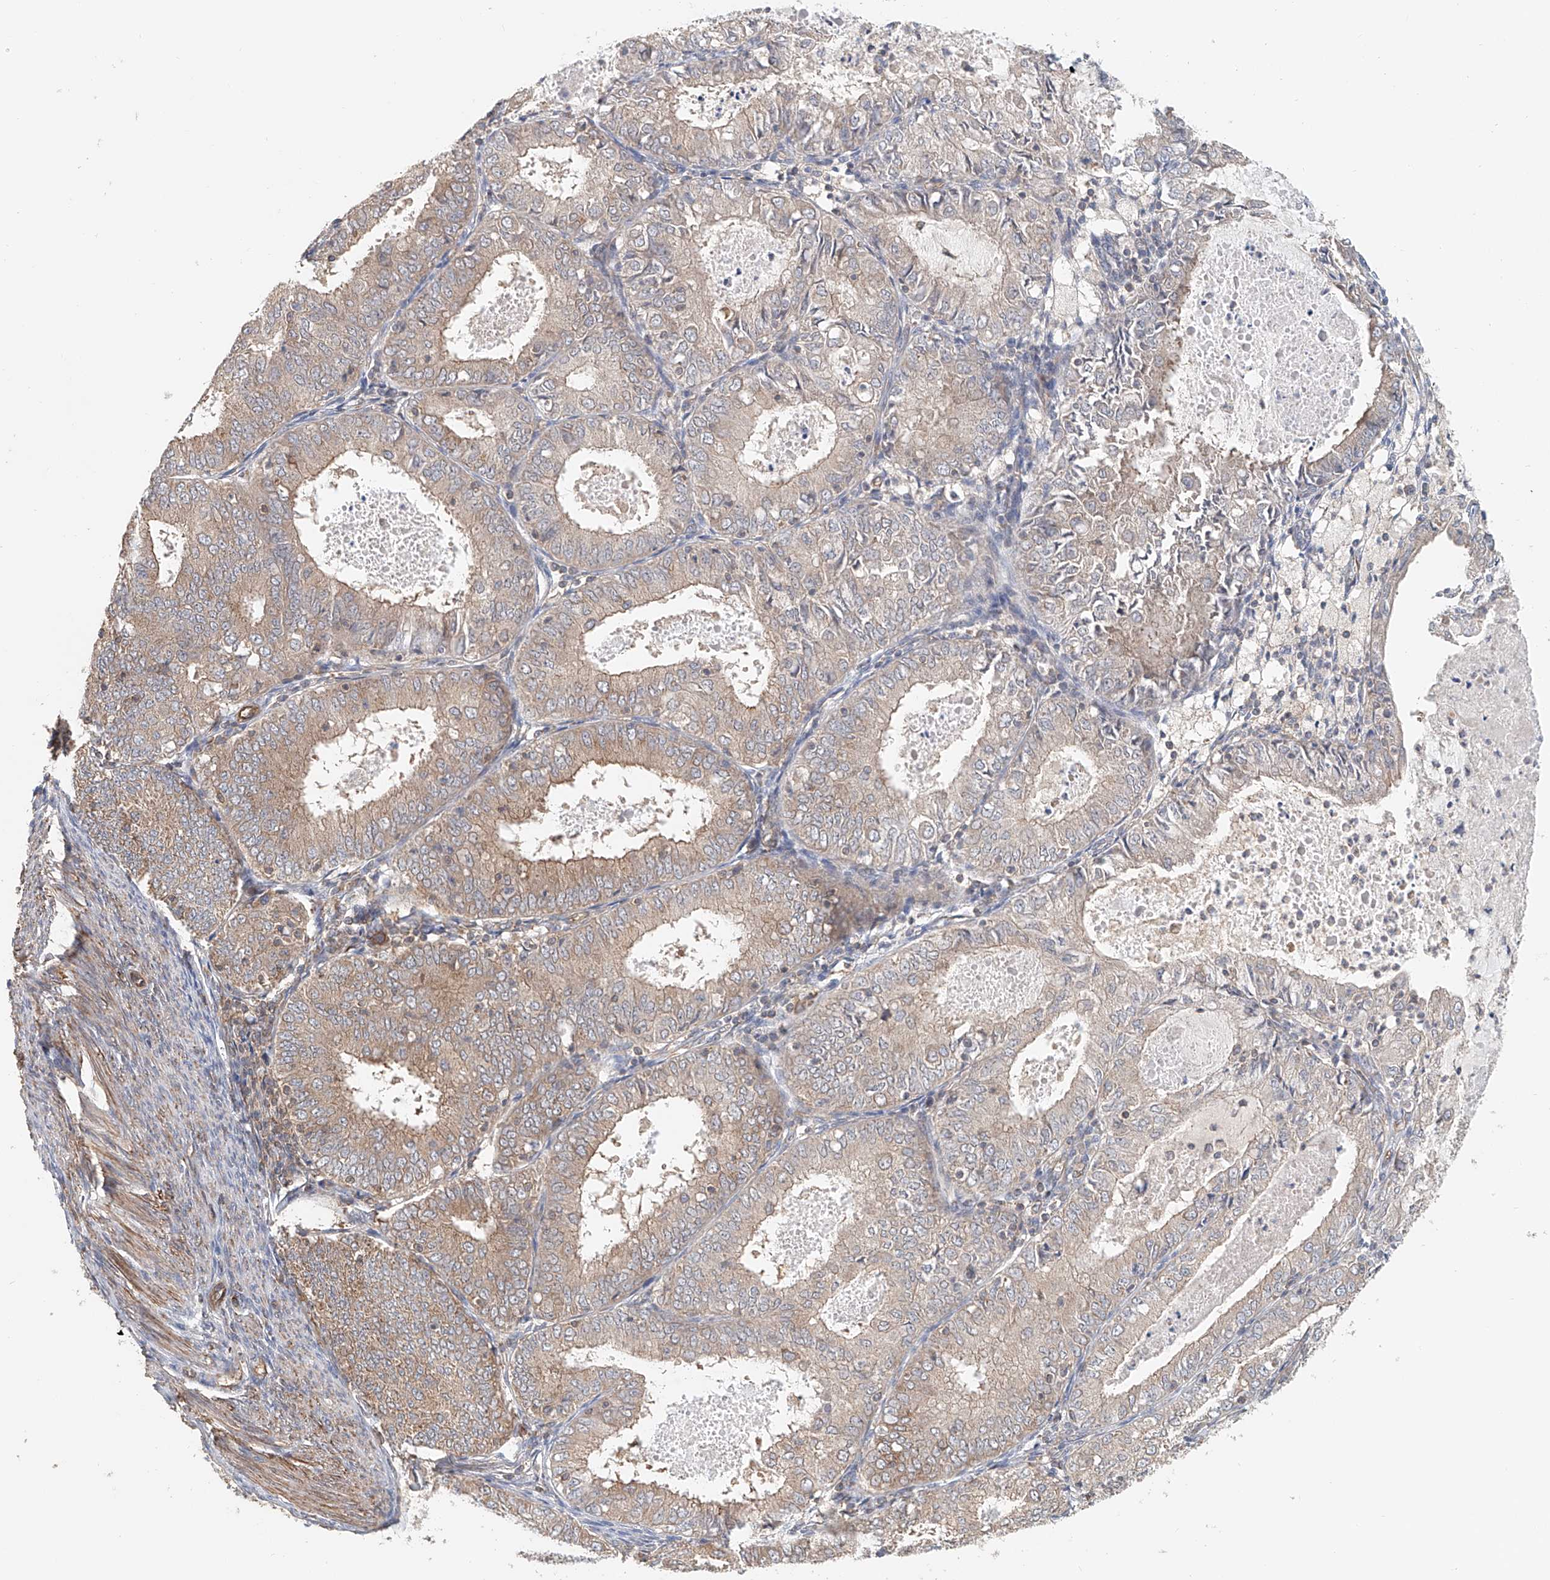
{"staining": {"intensity": "weak", "quantity": "25%-75%", "location": "cytoplasmic/membranous"}, "tissue": "endometrial cancer", "cell_type": "Tumor cells", "image_type": "cancer", "snomed": [{"axis": "morphology", "description": "Adenocarcinoma, NOS"}, {"axis": "topography", "description": "Endometrium"}], "caption": "Endometrial adenocarcinoma tissue shows weak cytoplasmic/membranous staining in approximately 25%-75% of tumor cells, visualized by immunohistochemistry.", "gene": "FRYL", "patient": {"sex": "female", "age": 57}}